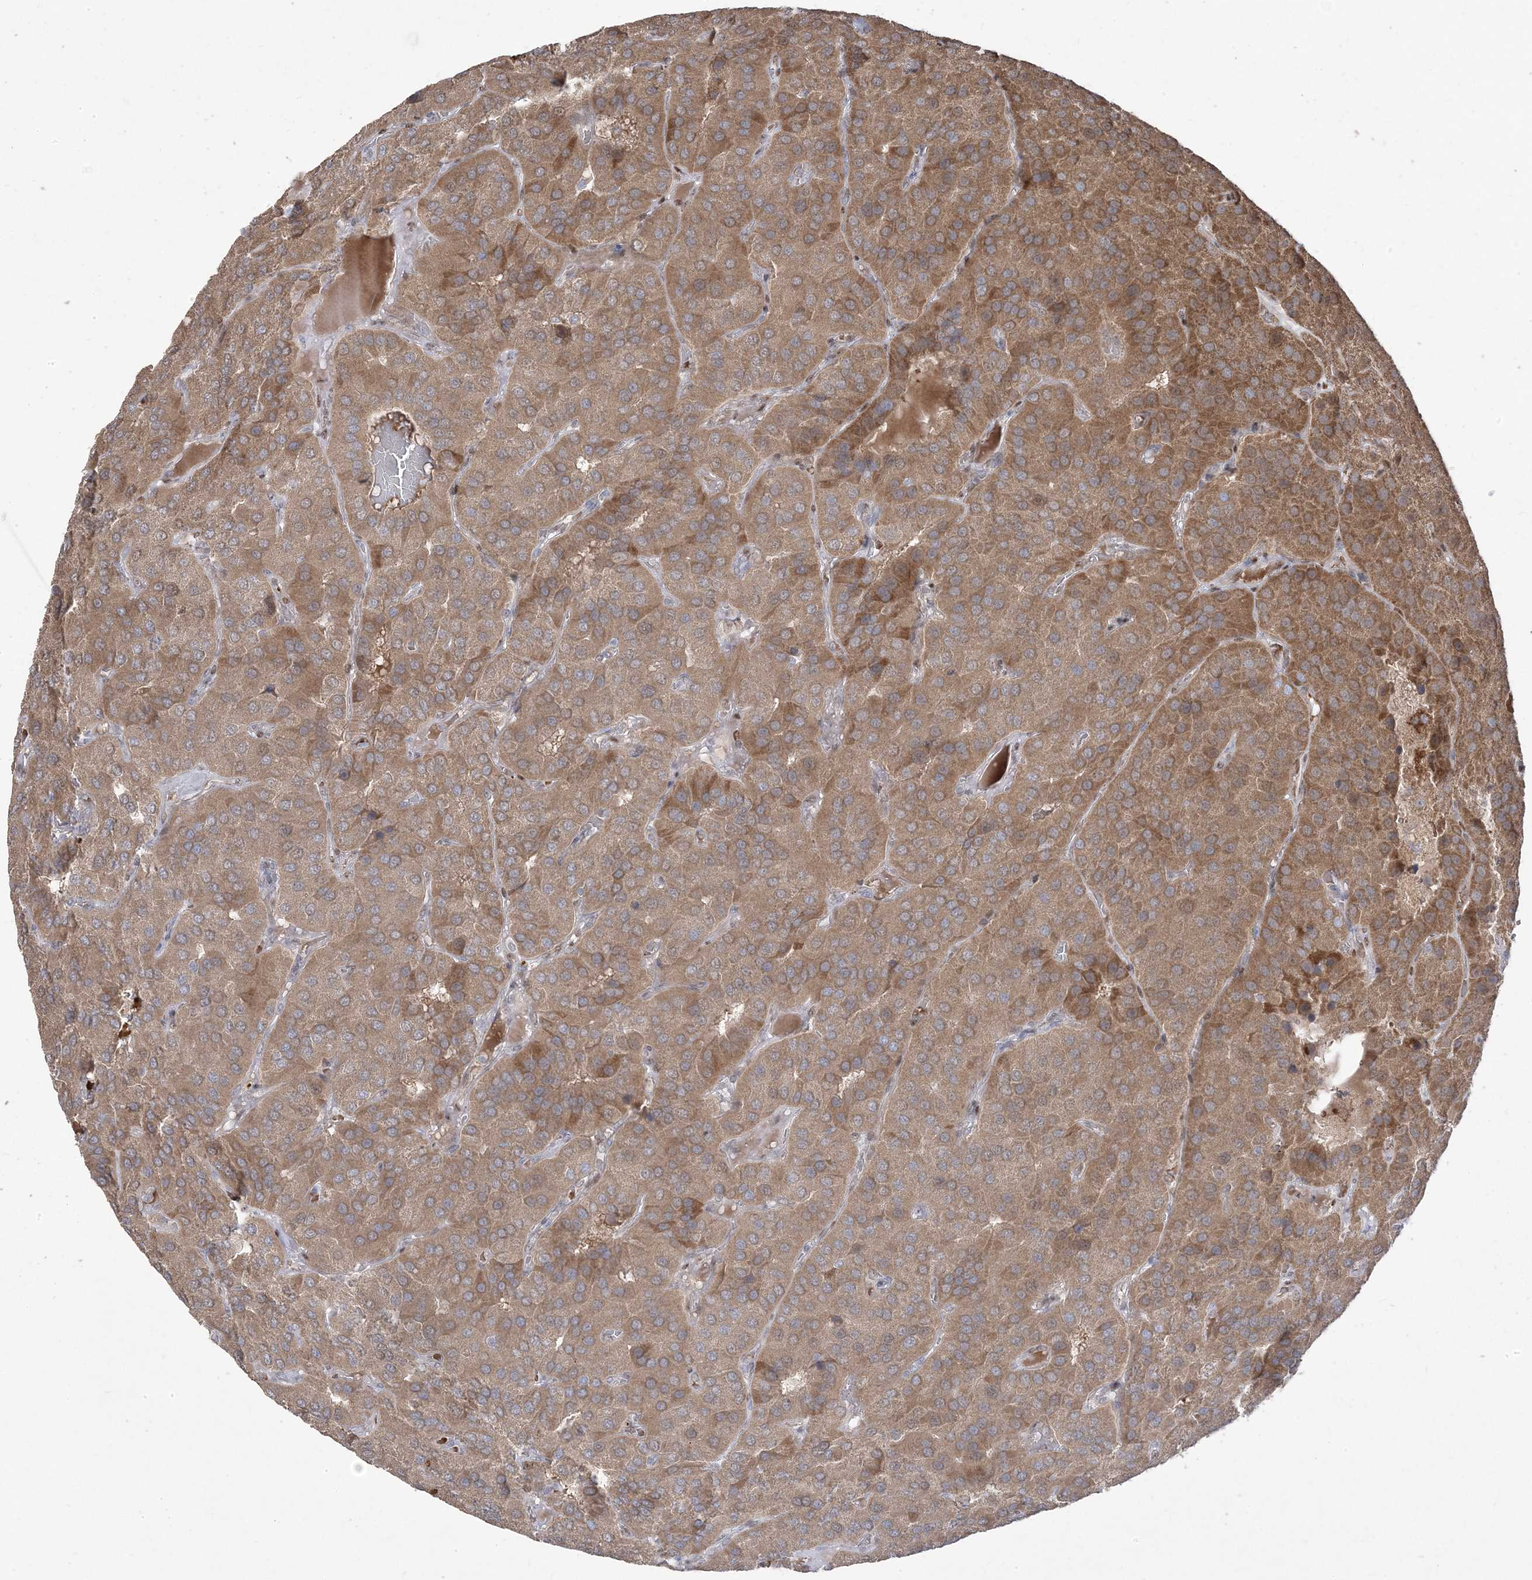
{"staining": {"intensity": "moderate", "quantity": ">75%", "location": "cytoplasmic/membranous"}, "tissue": "parathyroid gland", "cell_type": "Glandular cells", "image_type": "normal", "snomed": [{"axis": "morphology", "description": "Normal tissue, NOS"}, {"axis": "morphology", "description": "Adenoma, NOS"}, {"axis": "topography", "description": "Parathyroid gland"}], "caption": "A medium amount of moderate cytoplasmic/membranous expression is appreciated in about >75% of glandular cells in benign parathyroid gland.", "gene": "PPOX", "patient": {"sex": "female", "age": 86}}